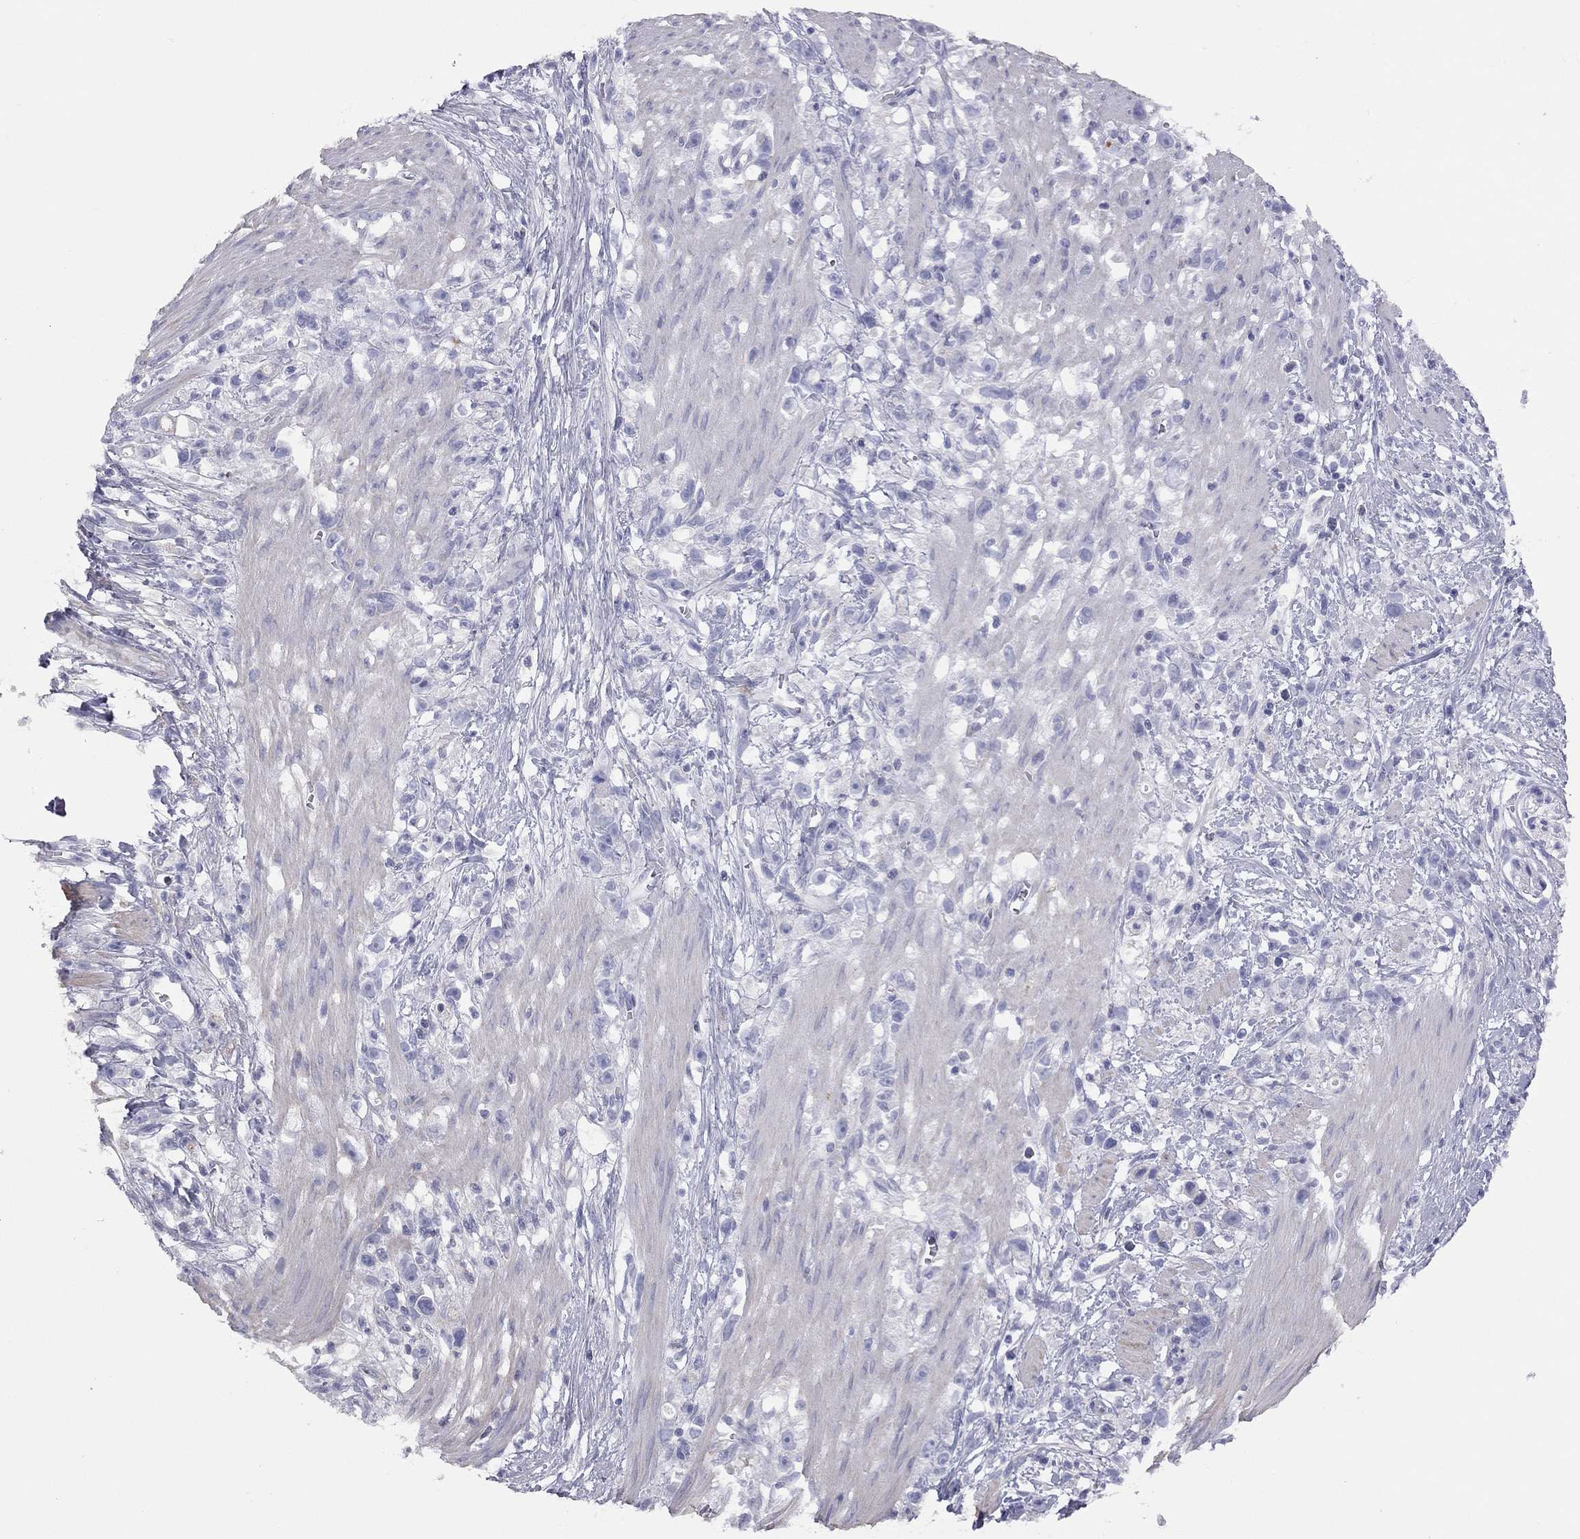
{"staining": {"intensity": "negative", "quantity": "none", "location": "none"}, "tissue": "stomach cancer", "cell_type": "Tumor cells", "image_type": "cancer", "snomed": [{"axis": "morphology", "description": "Adenocarcinoma, NOS"}, {"axis": "topography", "description": "Stomach"}], "caption": "DAB (3,3'-diaminobenzidine) immunohistochemical staining of human adenocarcinoma (stomach) shows no significant staining in tumor cells.", "gene": "ADCYAP1", "patient": {"sex": "female", "age": 59}}